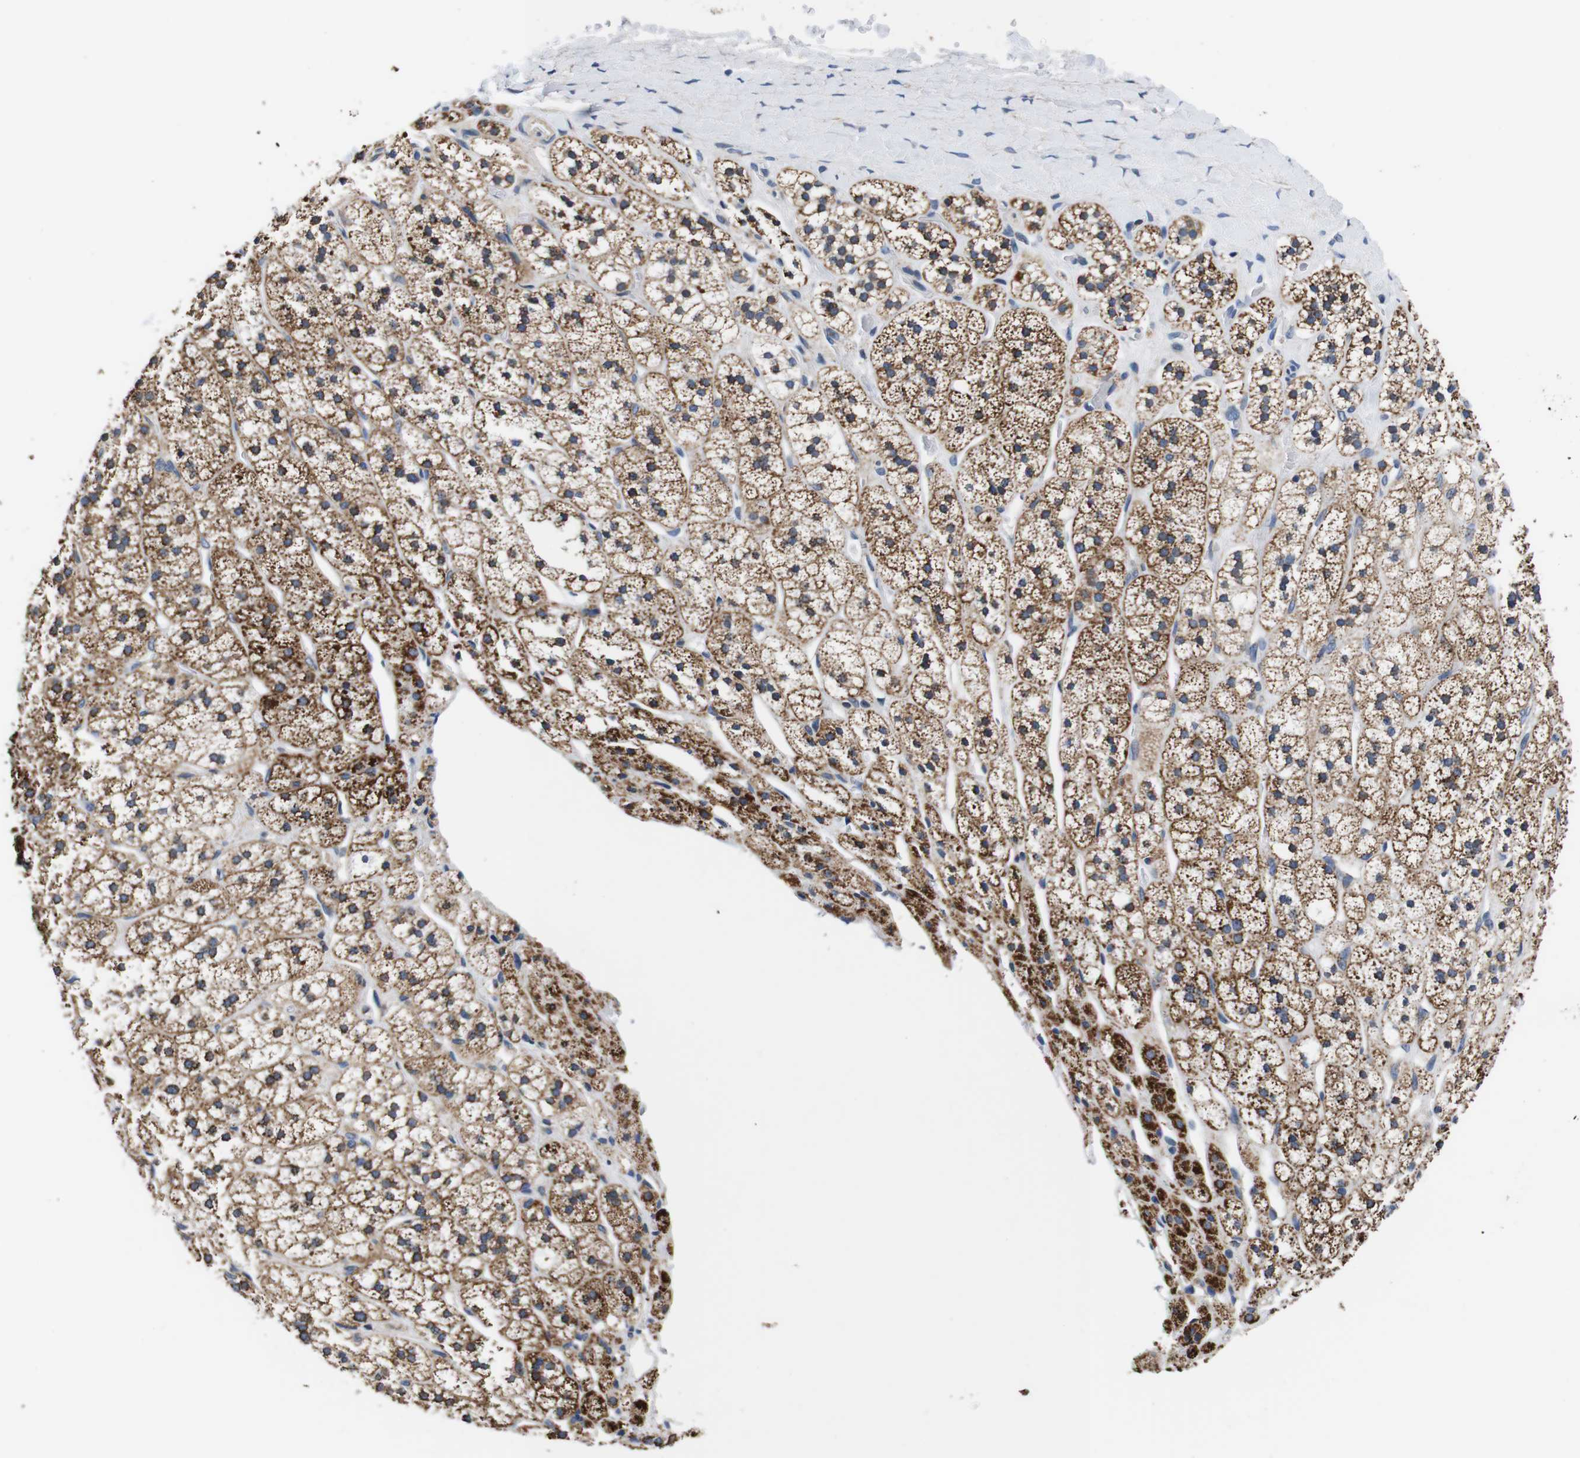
{"staining": {"intensity": "strong", "quantity": ">75%", "location": "cytoplasmic/membranous"}, "tissue": "adrenal gland", "cell_type": "Glandular cells", "image_type": "normal", "snomed": [{"axis": "morphology", "description": "Normal tissue, NOS"}, {"axis": "topography", "description": "Adrenal gland"}], "caption": "This is a photomicrograph of immunohistochemistry (IHC) staining of normal adrenal gland, which shows strong expression in the cytoplasmic/membranous of glandular cells.", "gene": "LRP4", "patient": {"sex": "male", "age": 56}}